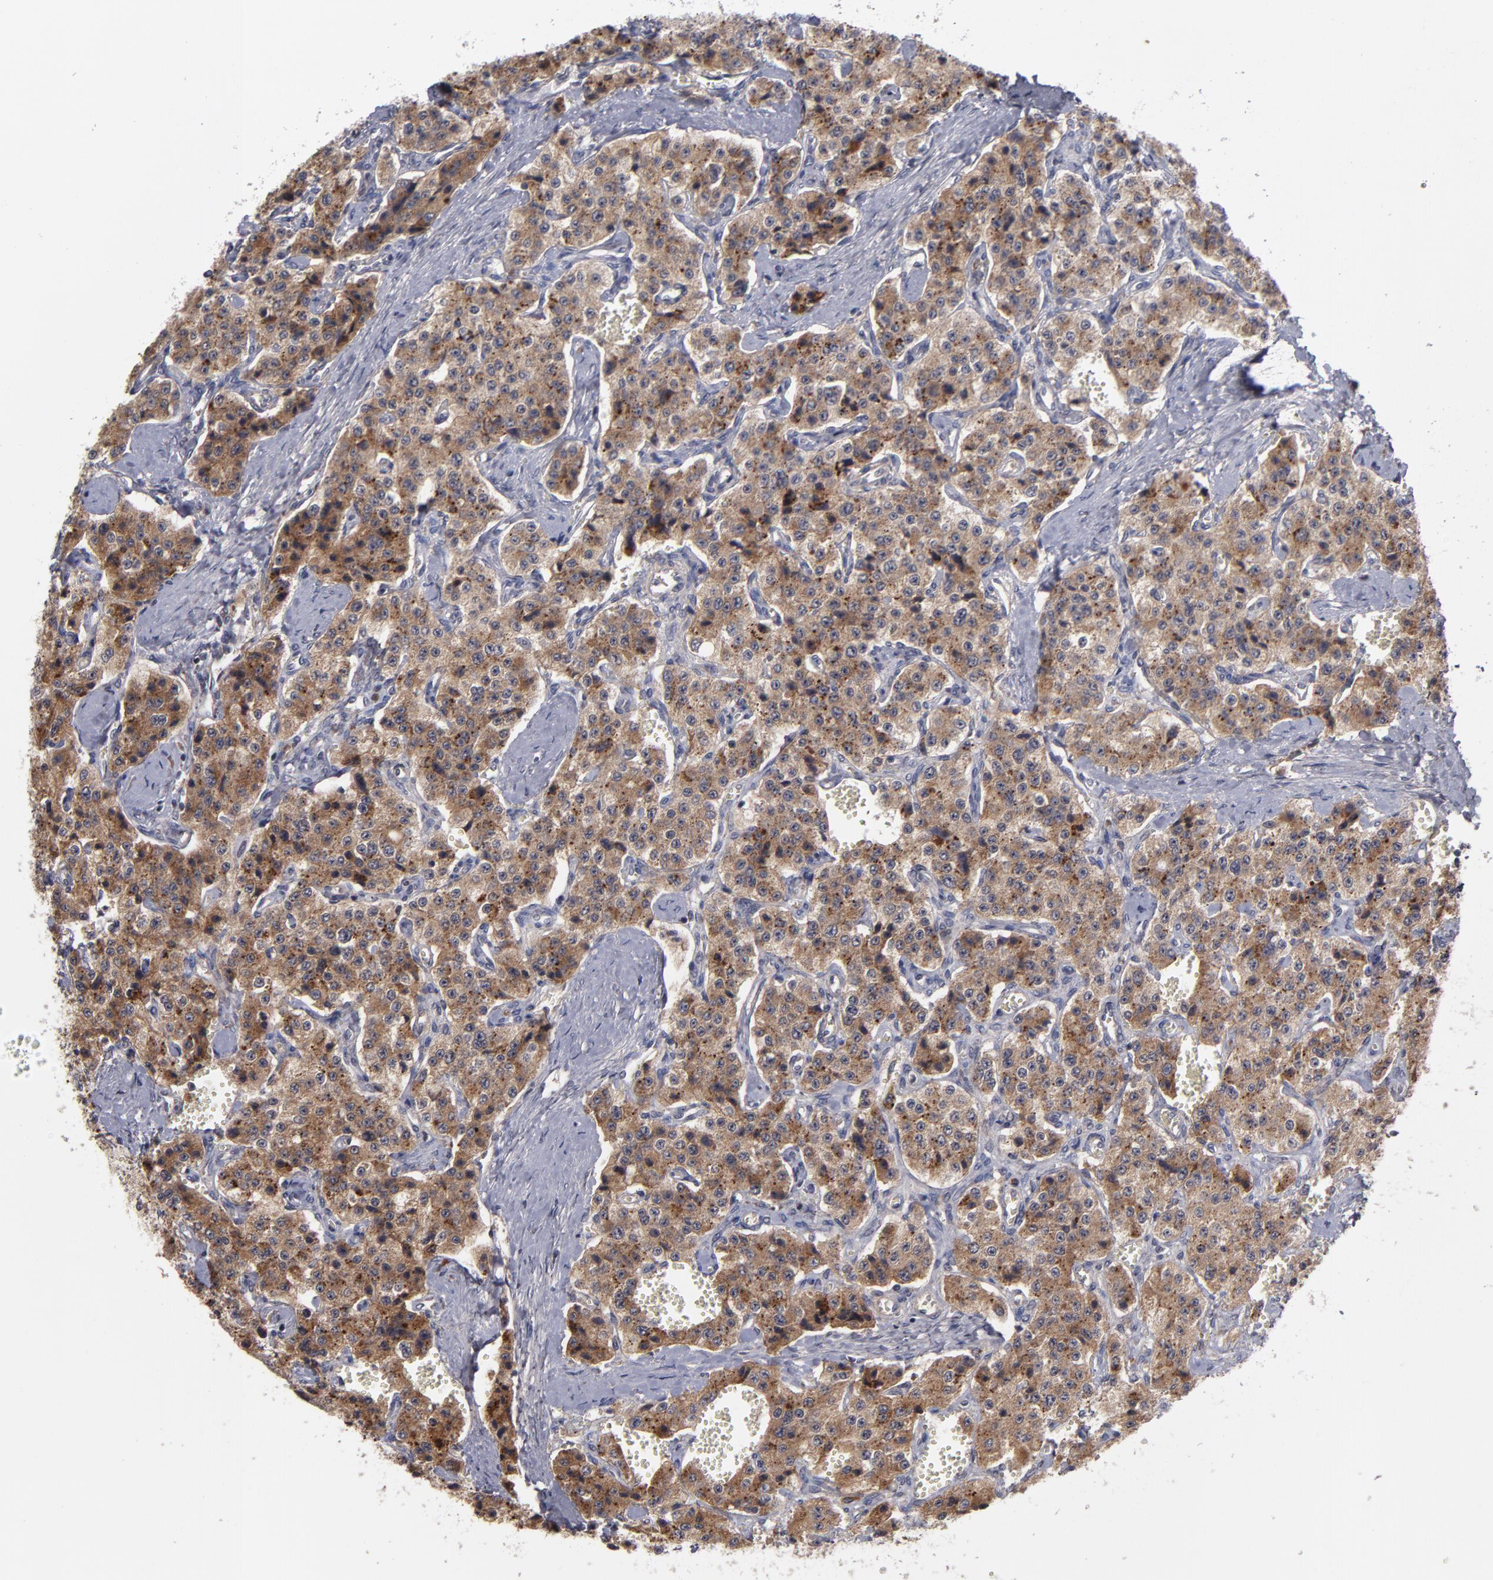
{"staining": {"intensity": "moderate", "quantity": ">75%", "location": "cytoplasmic/membranous"}, "tissue": "carcinoid", "cell_type": "Tumor cells", "image_type": "cancer", "snomed": [{"axis": "morphology", "description": "Carcinoid, malignant, NOS"}, {"axis": "topography", "description": "Small intestine"}], "caption": "Immunohistochemical staining of carcinoid reveals moderate cytoplasmic/membranous protein staining in about >75% of tumor cells.", "gene": "MMP11", "patient": {"sex": "male", "age": 52}}